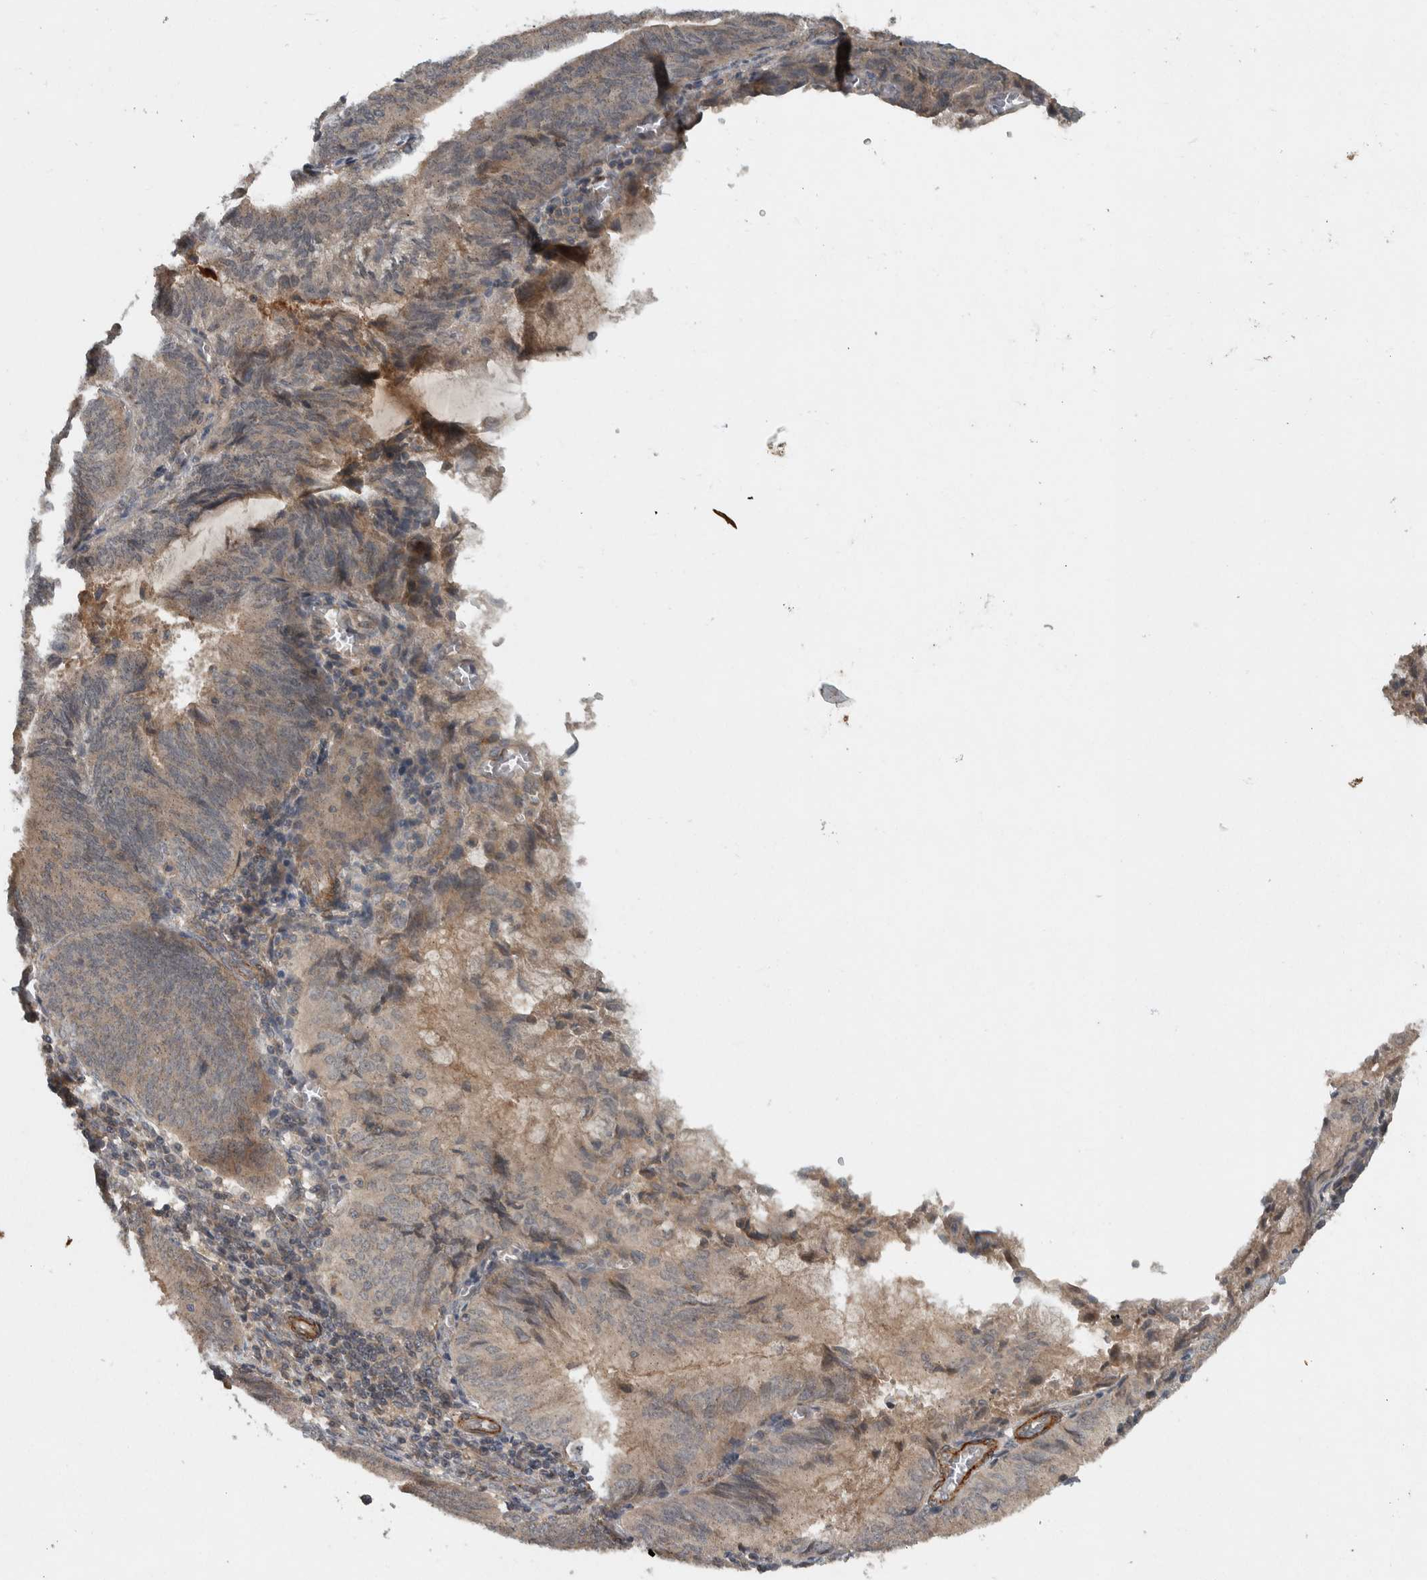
{"staining": {"intensity": "weak", "quantity": "25%-75%", "location": "cytoplasmic/membranous"}, "tissue": "endometrial cancer", "cell_type": "Tumor cells", "image_type": "cancer", "snomed": [{"axis": "morphology", "description": "Adenocarcinoma, NOS"}, {"axis": "topography", "description": "Endometrium"}], "caption": "Weak cytoplasmic/membranous staining is appreciated in about 25%-75% of tumor cells in endometrial adenocarcinoma. The staining was performed using DAB, with brown indicating positive protein expression. Nuclei are stained blue with hematoxylin.", "gene": "LBHD1", "patient": {"sex": "female", "age": 81}}